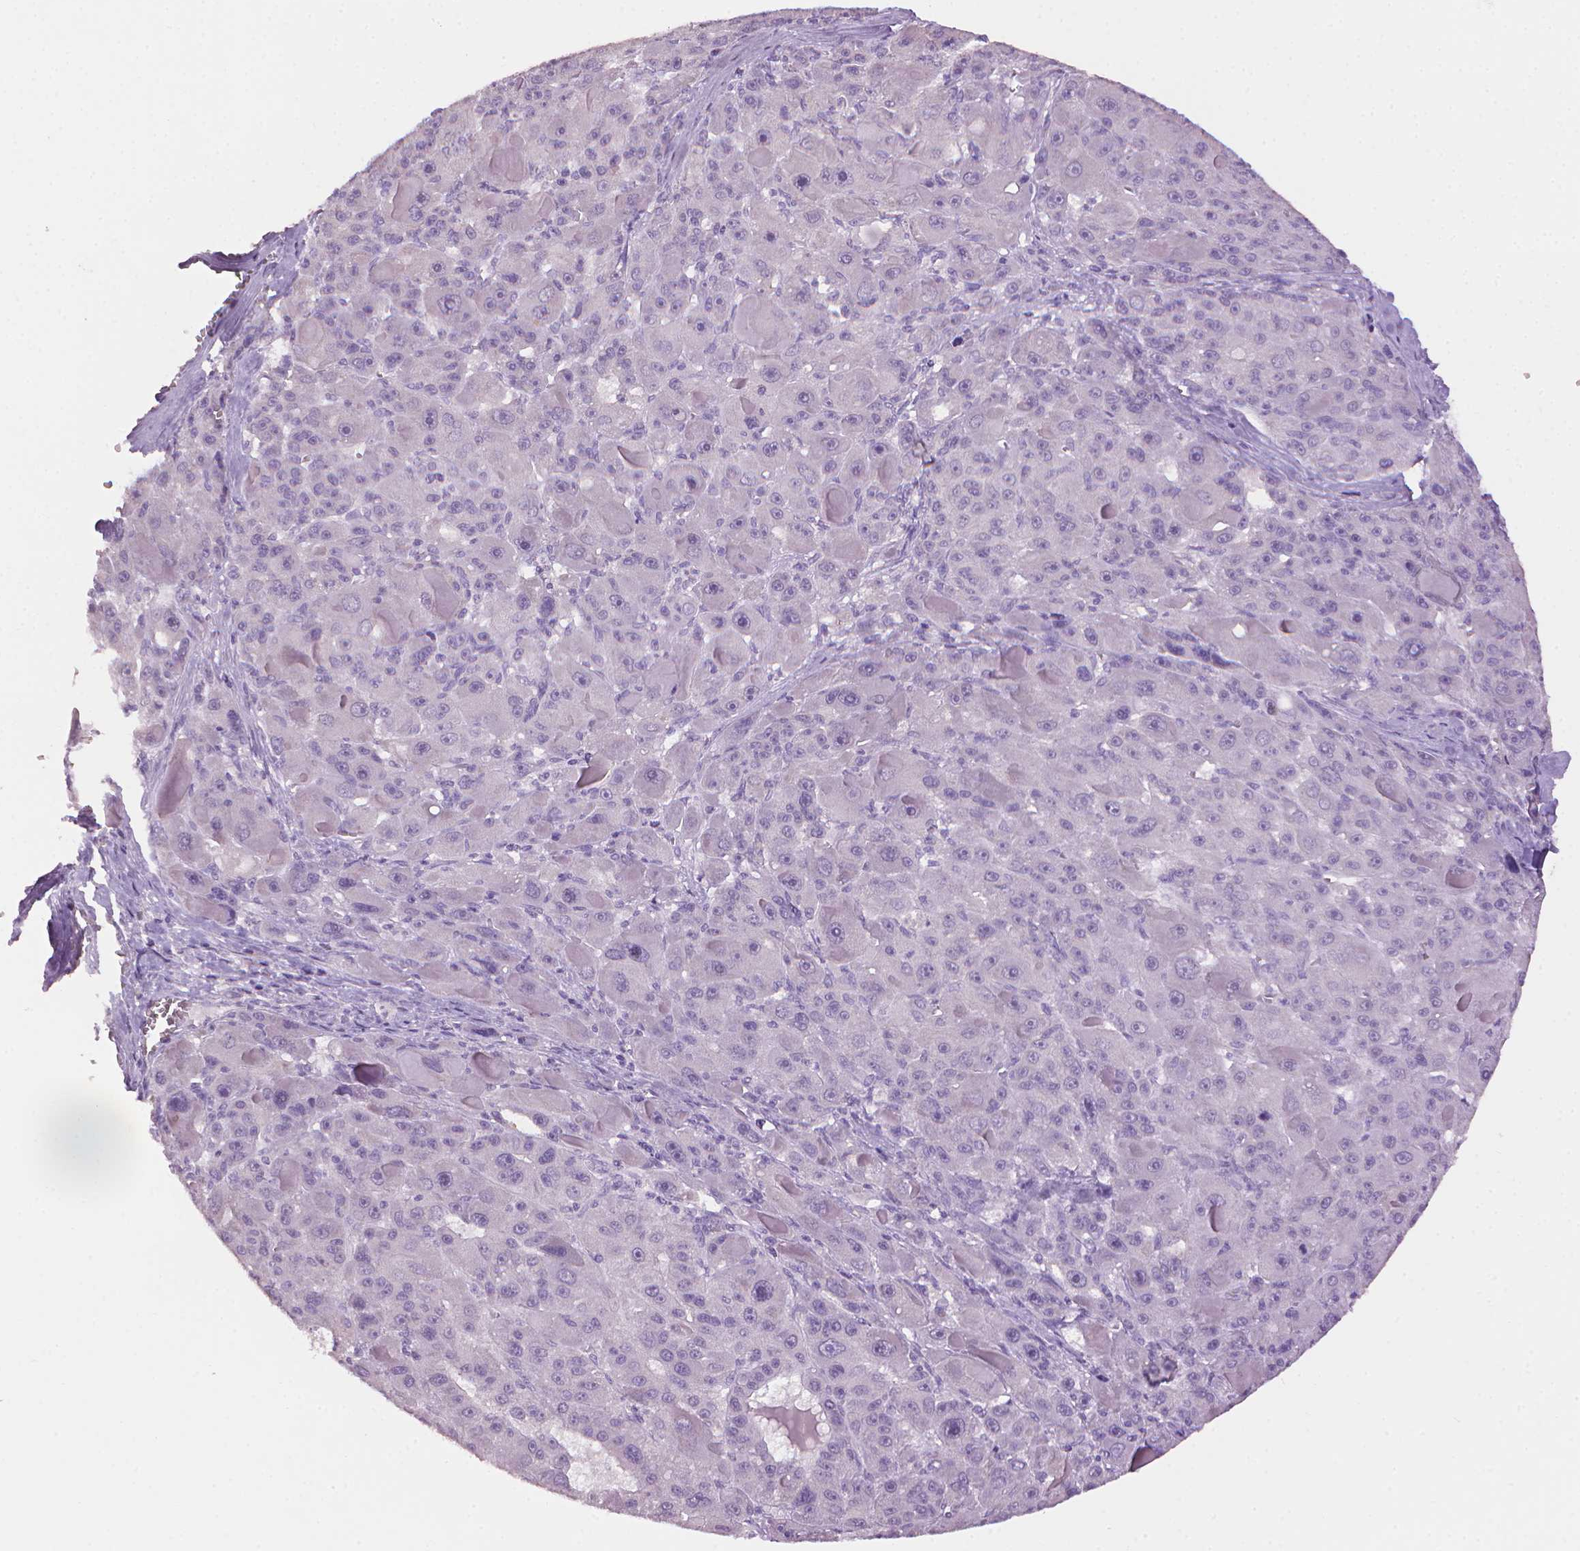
{"staining": {"intensity": "negative", "quantity": "none", "location": "none"}, "tissue": "liver cancer", "cell_type": "Tumor cells", "image_type": "cancer", "snomed": [{"axis": "morphology", "description": "Carcinoma, Hepatocellular, NOS"}, {"axis": "topography", "description": "Liver"}], "caption": "Immunohistochemical staining of liver hepatocellular carcinoma displays no significant expression in tumor cells.", "gene": "MLANA", "patient": {"sex": "male", "age": 76}}